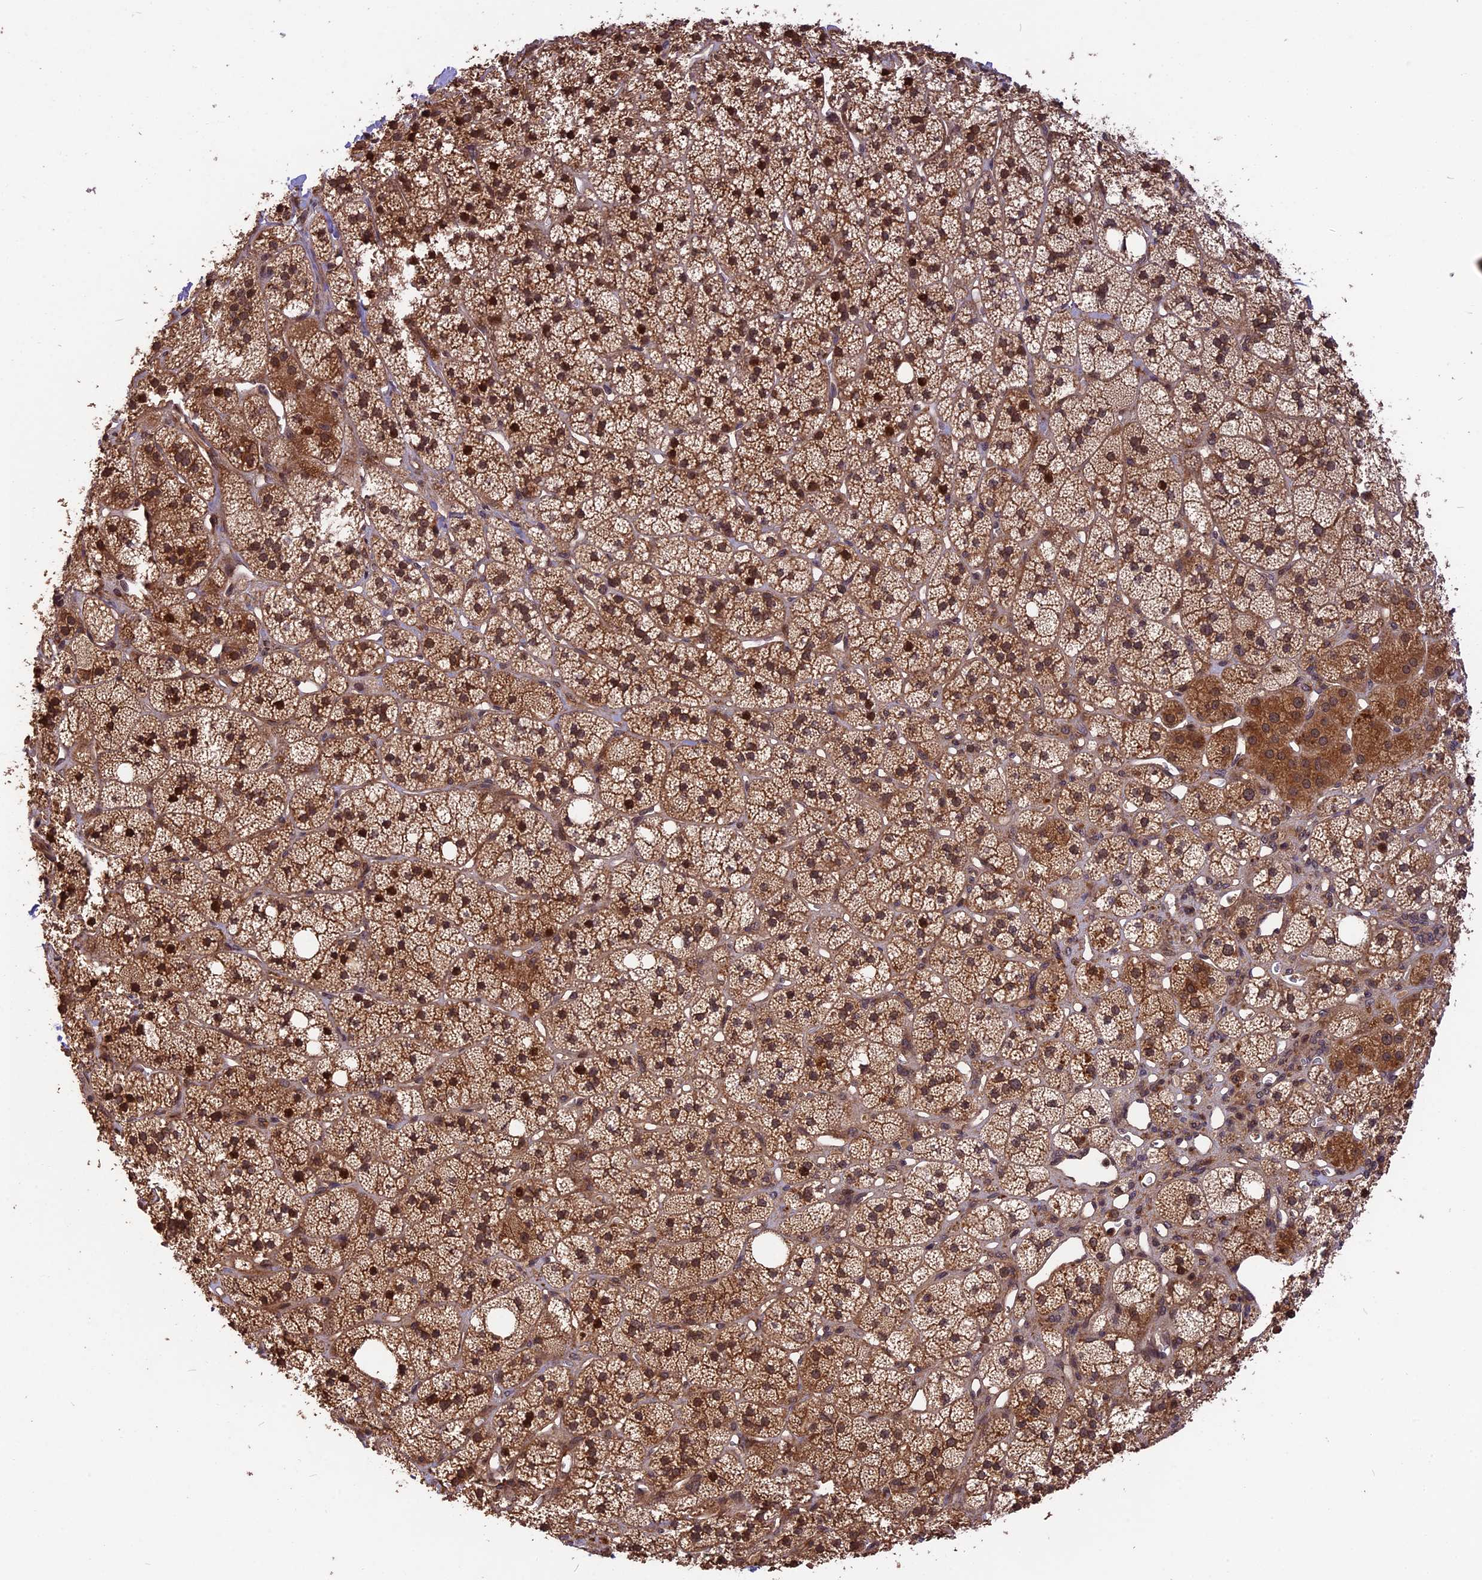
{"staining": {"intensity": "strong", "quantity": ">75%", "location": "cytoplasmic/membranous,nuclear"}, "tissue": "adrenal gland", "cell_type": "Glandular cells", "image_type": "normal", "snomed": [{"axis": "morphology", "description": "Normal tissue, NOS"}, {"axis": "topography", "description": "Adrenal gland"}], "caption": "The photomicrograph shows immunohistochemical staining of unremarkable adrenal gland. There is strong cytoplasmic/membranous,nuclear expression is appreciated in approximately >75% of glandular cells.", "gene": "ESCO1", "patient": {"sex": "male", "age": 61}}